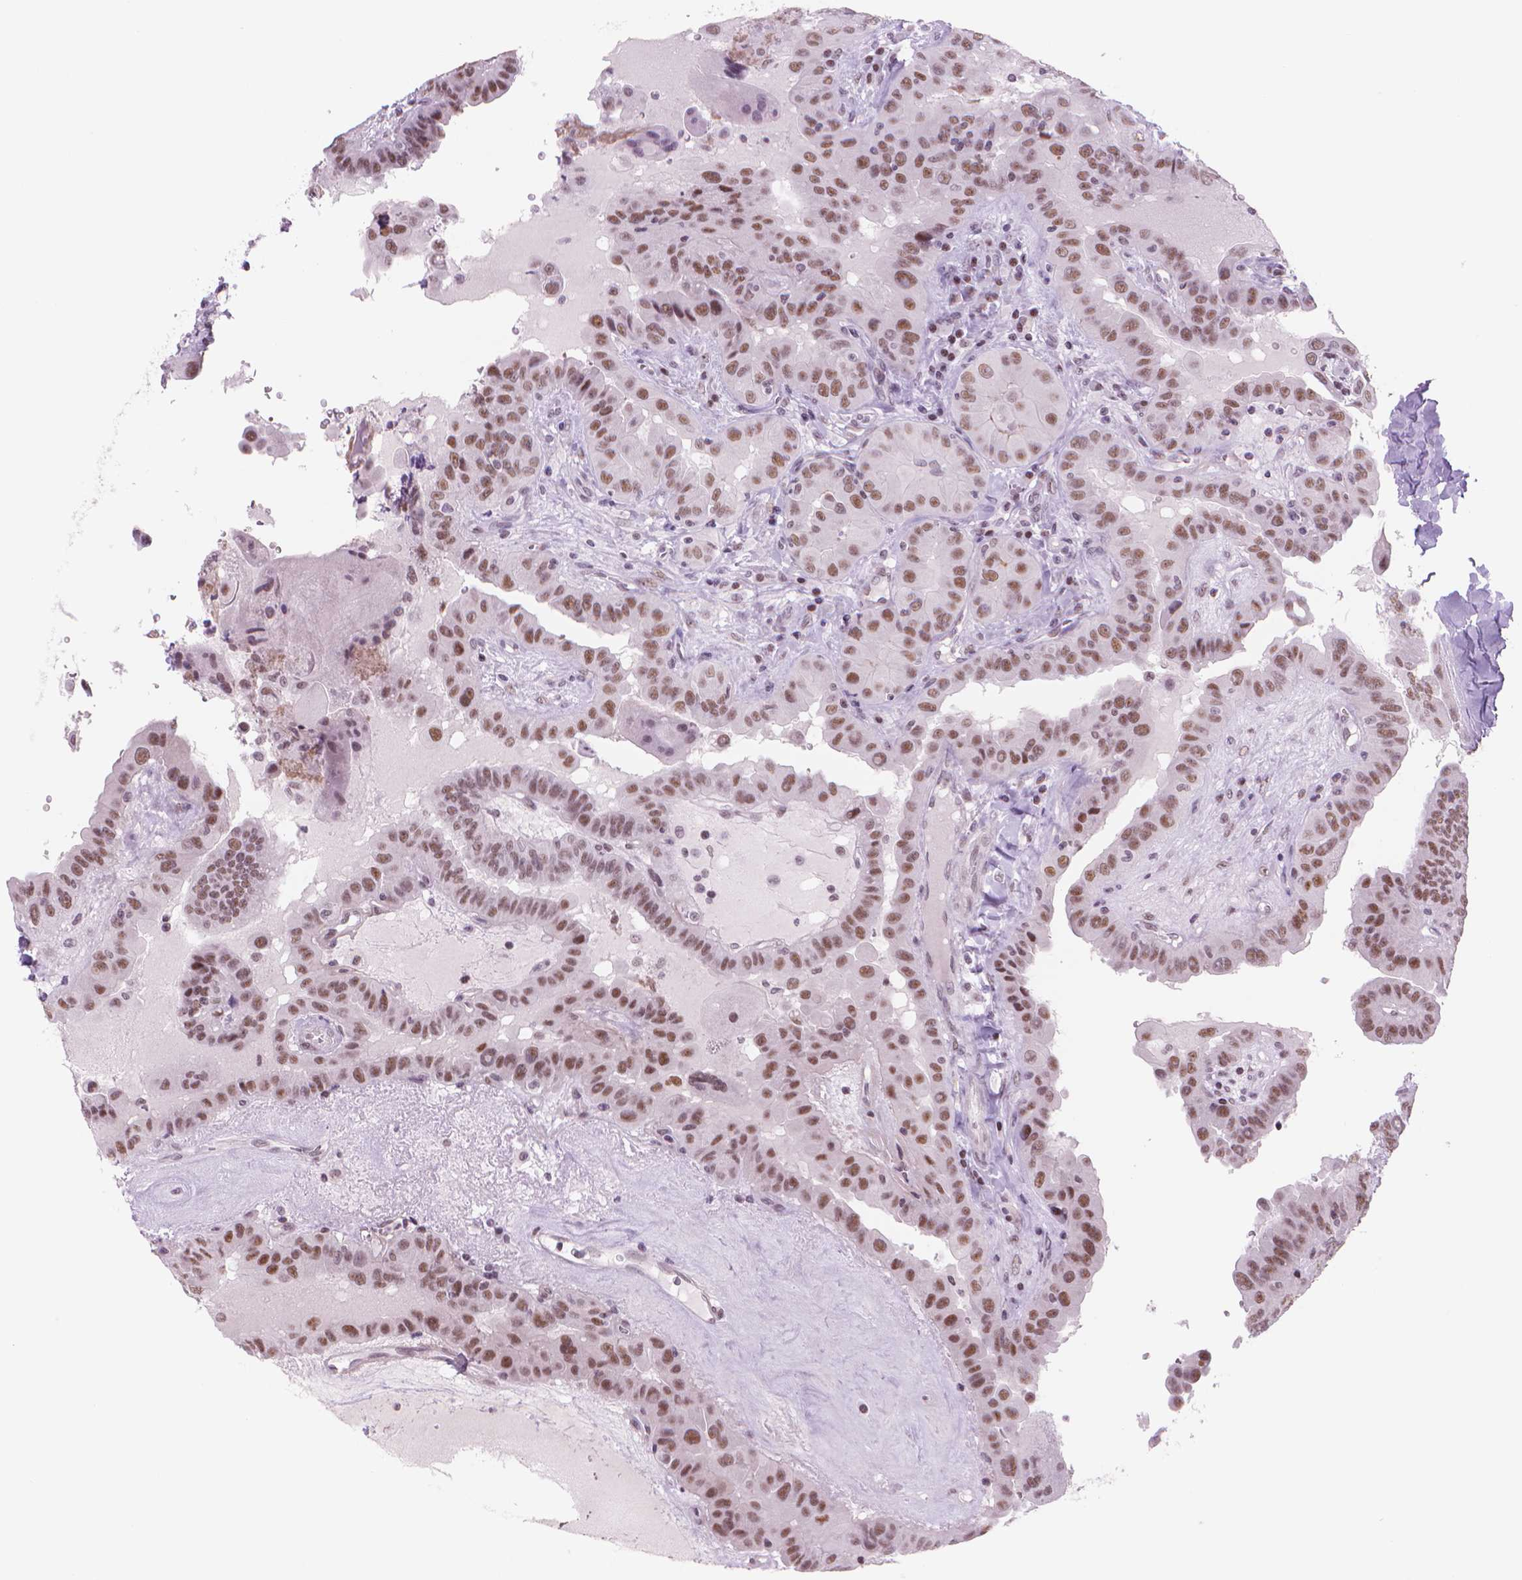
{"staining": {"intensity": "moderate", "quantity": ">75%", "location": "nuclear"}, "tissue": "thyroid cancer", "cell_type": "Tumor cells", "image_type": "cancer", "snomed": [{"axis": "morphology", "description": "Papillary adenocarcinoma, NOS"}, {"axis": "topography", "description": "Thyroid gland"}], "caption": "A micrograph of human thyroid cancer stained for a protein displays moderate nuclear brown staining in tumor cells.", "gene": "POLR3D", "patient": {"sex": "female", "age": 37}}